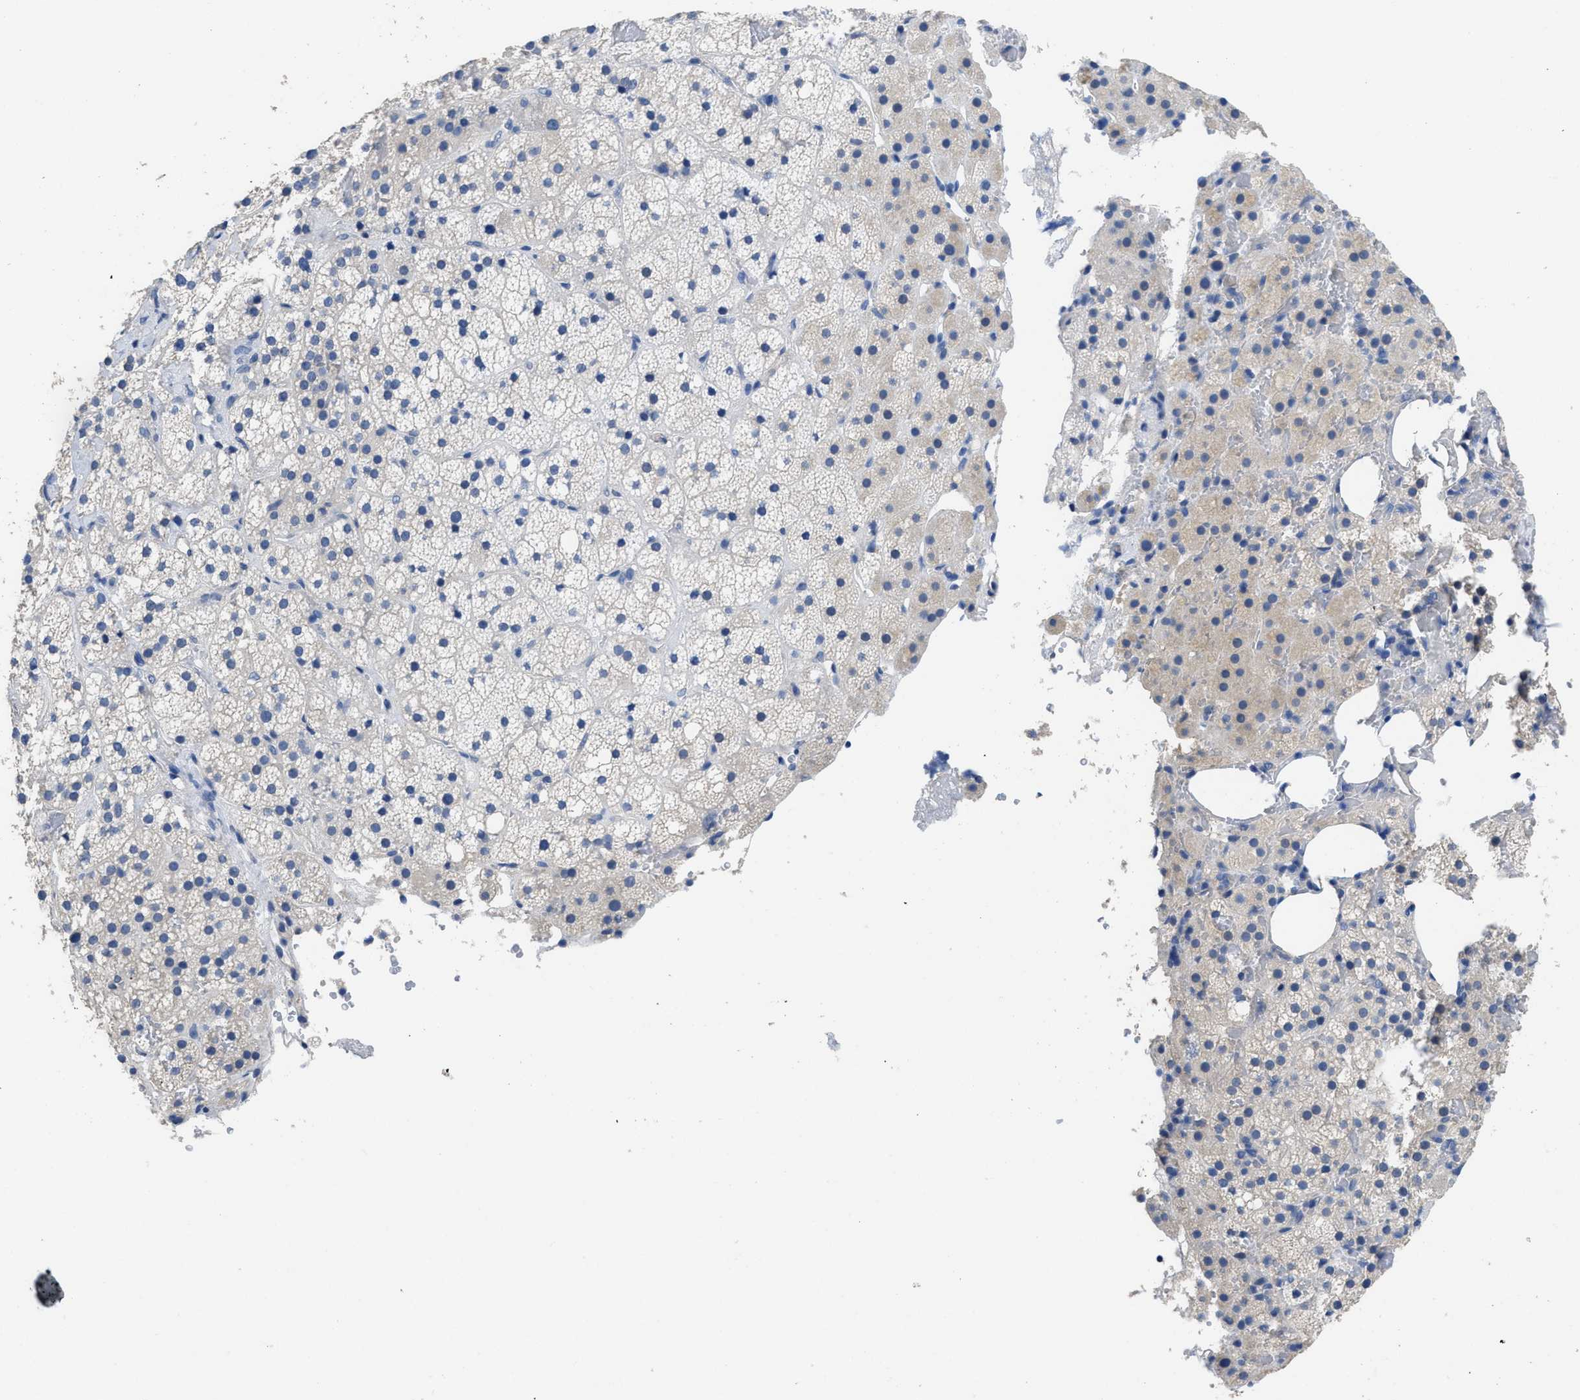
{"staining": {"intensity": "weak", "quantity": "25%-75%", "location": "cytoplasmic/membranous"}, "tissue": "adrenal gland", "cell_type": "Glandular cells", "image_type": "normal", "snomed": [{"axis": "morphology", "description": "Normal tissue, NOS"}, {"axis": "topography", "description": "Adrenal gland"}], "caption": "The image exhibits a brown stain indicating the presence of a protein in the cytoplasmic/membranous of glandular cells in adrenal gland.", "gene": "CA9", "patient": {"sex": "female", "age": 59}}